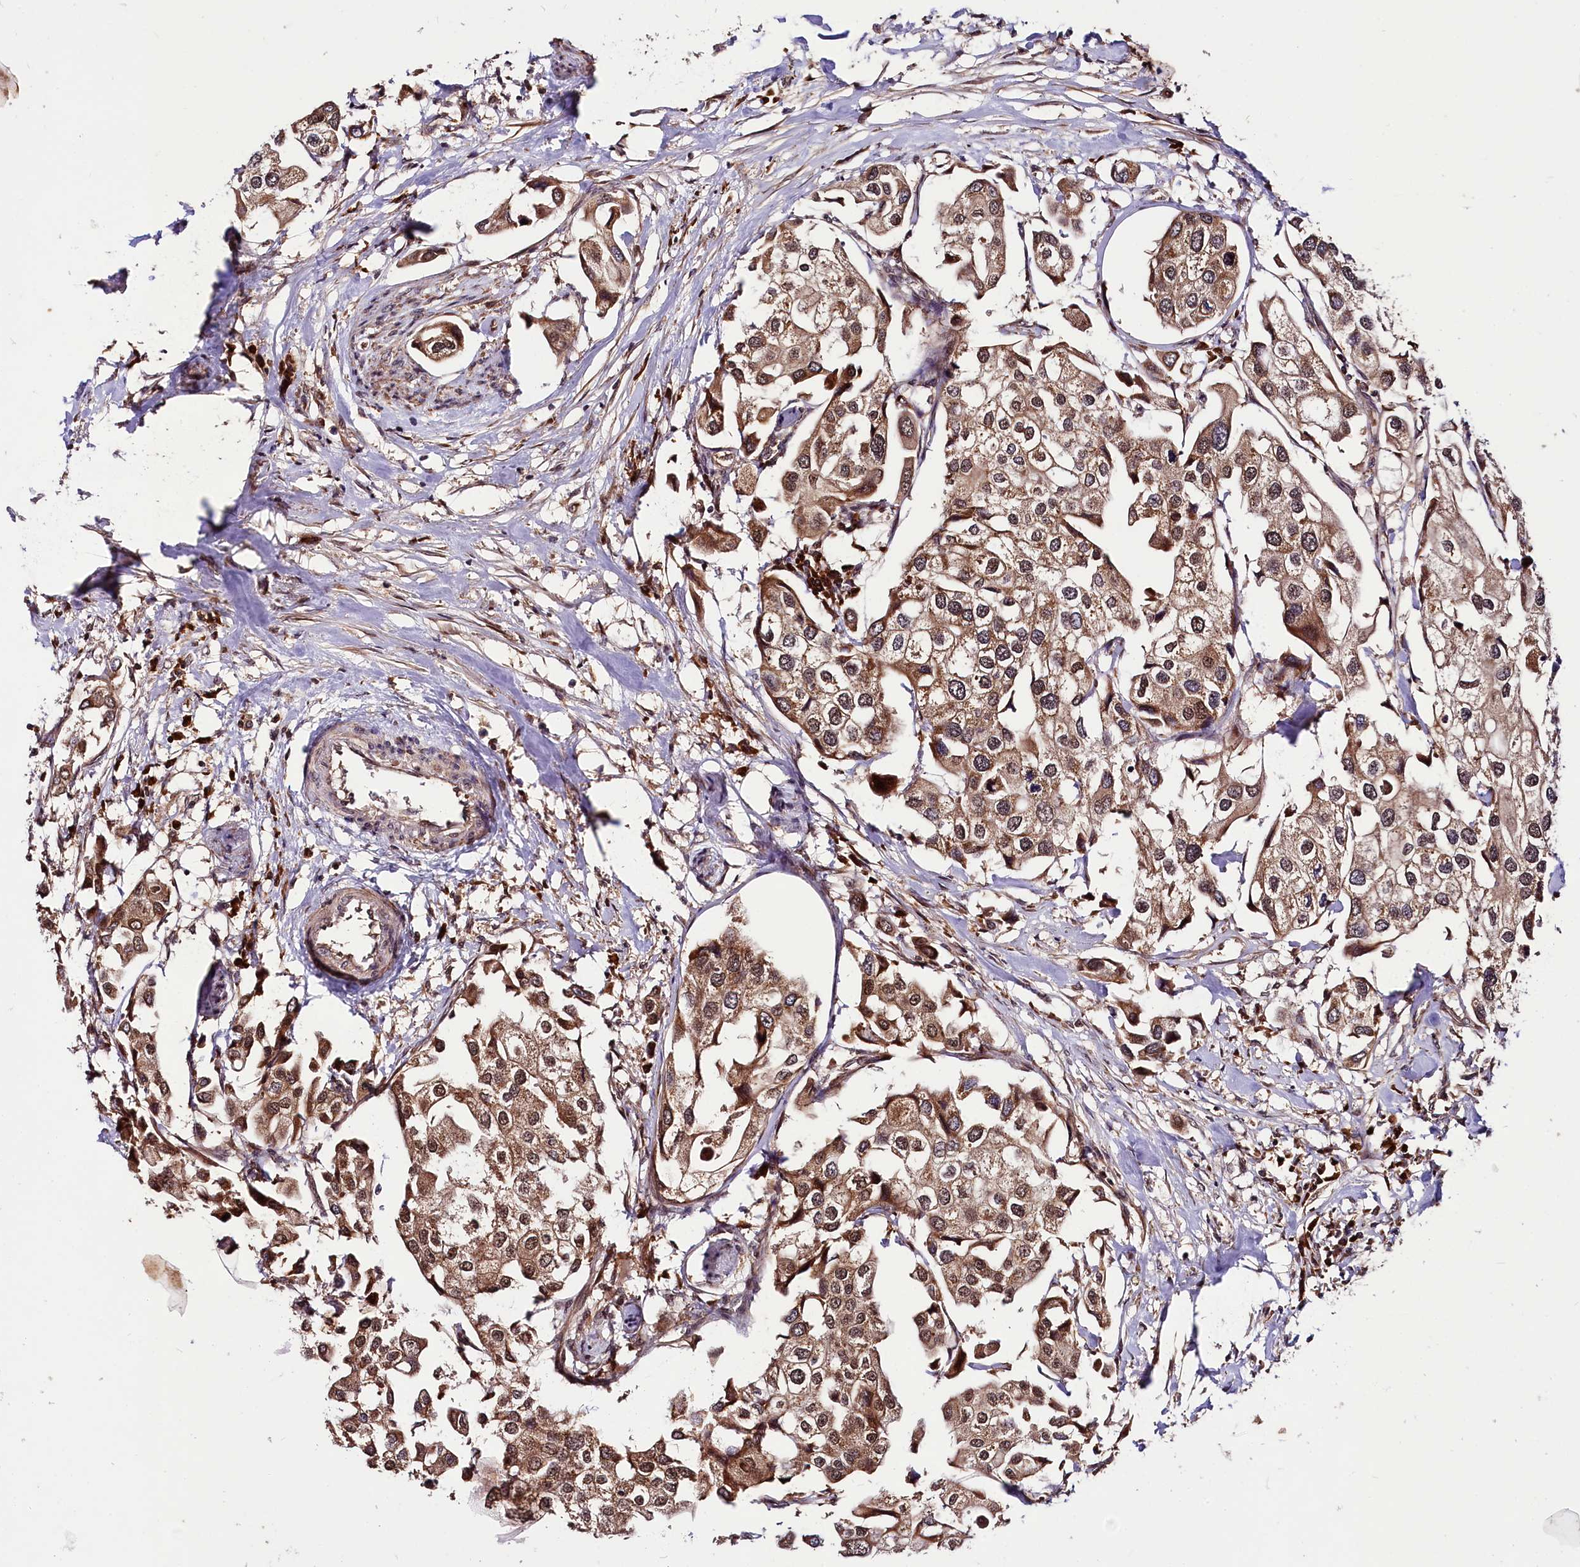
{"staining": {"intensity": "moderate", "quantity": ">75%", "location": "cytoplasmic/membranous,nuclear"}, "tissue": "urothelial cancer", "cell_type": "Tumor cells", "image_type": "cancer", "snomed": [{"axis": "morphology", "description": "Urothelial carcinoma, High grade"}, {"axis": "topography", "description": "Urinary bladder"}], "caption": "DAB immunohistochemical staining of urothelial cancer displays moderate cytoplasmic/membranous and nuclear protein expression in about >75% of tumor cells. (Brightfield microscopy of DAB IHC at high magnification).", "gene": "UBE3A", "patient": {"sex": "male", "age": 64}}